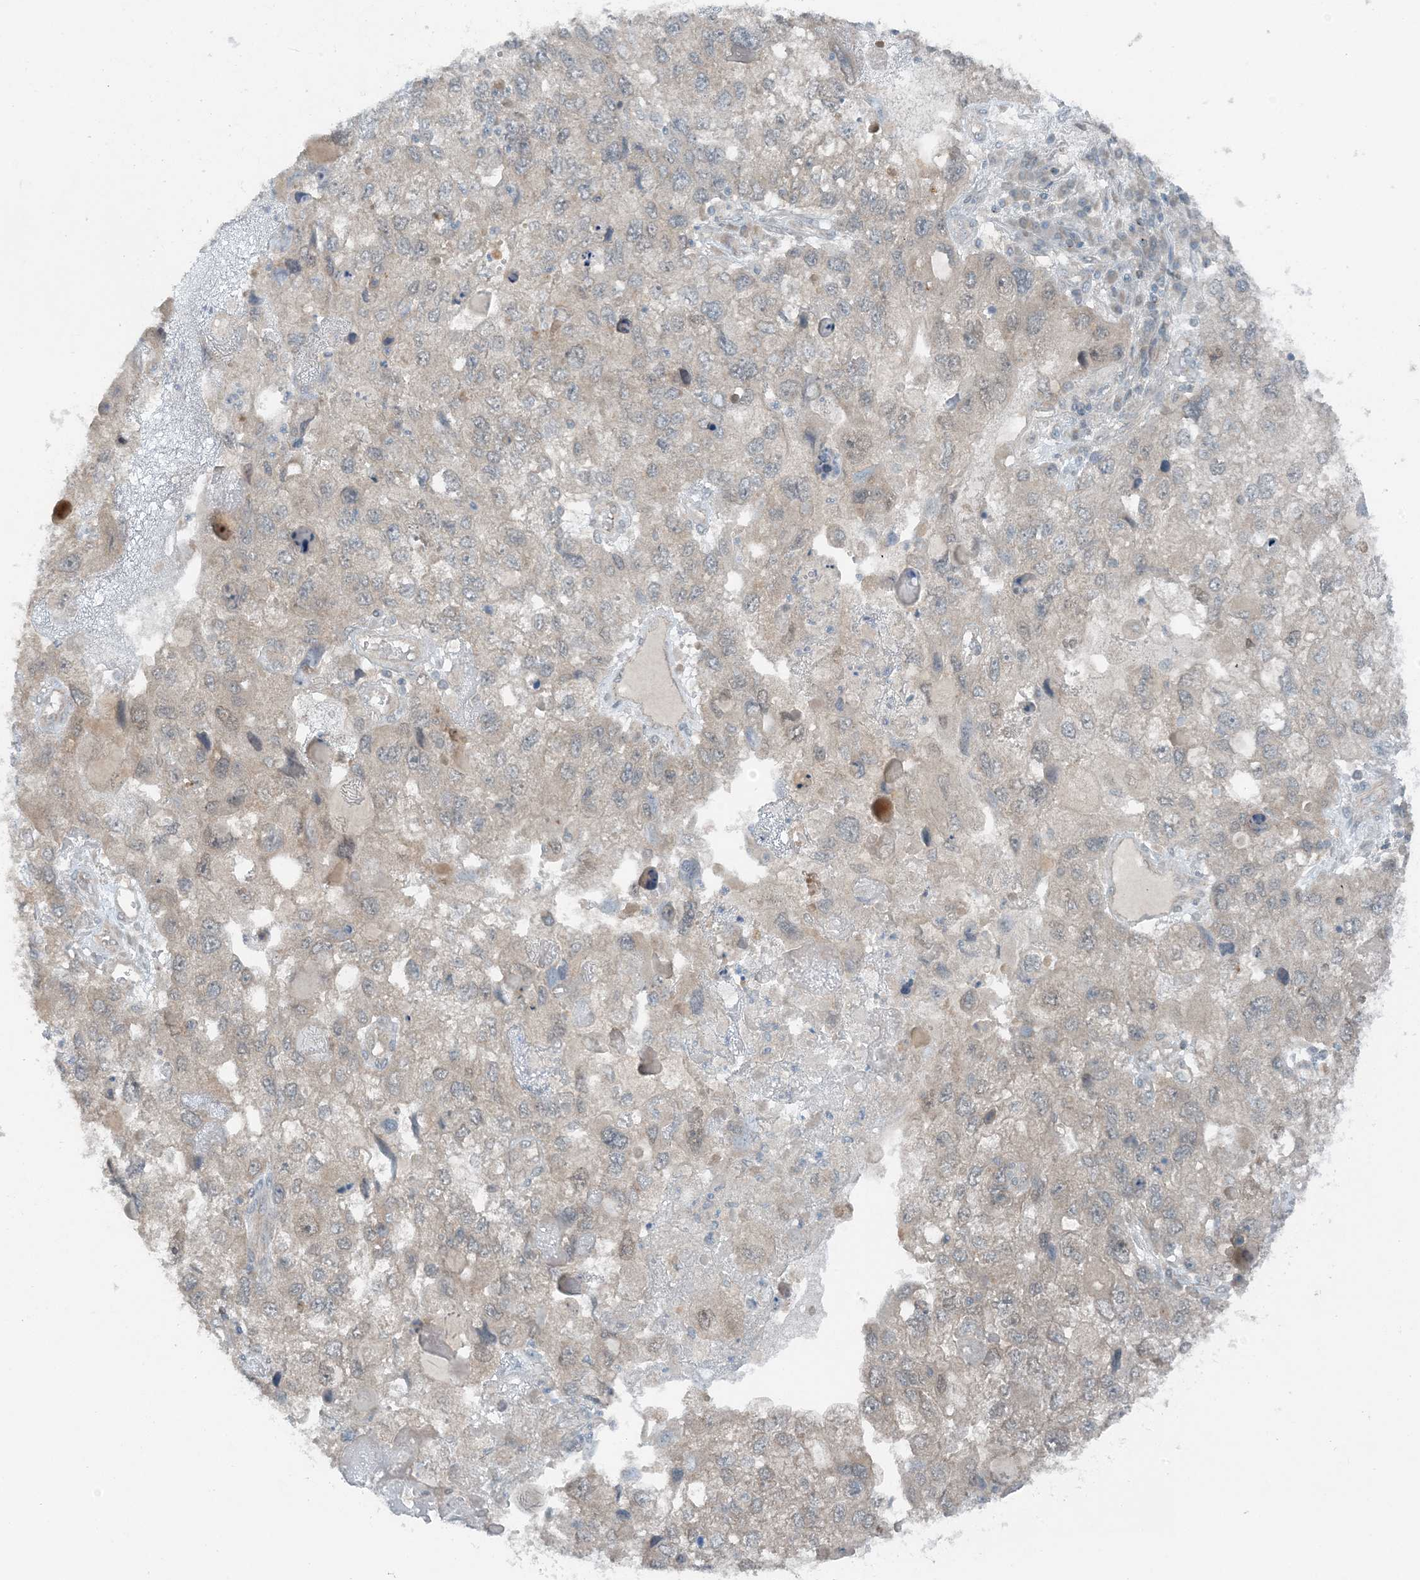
{"staining": {"intensity": "weak", "quantity": "<25%", "location": "cytoplasmic/membranous"}, "tissue": "endometrial cancer", "cell_type": "Tumor cells", "image_type": "cancer", "snomed": [{"axis": "morphology", "description": "Adenocarcinoma, NOS"}, {"axis": "topography", "description": "Endometrium"}], "caption": "A photomicrograph of endometrial cancer (adenocarcinoma) stained for a protein demonstrates no brown staining in tumor cells. Nuclei are stained in blue.", "gene": "MITD1", "patient": {"sex": "female", "age": 49}}